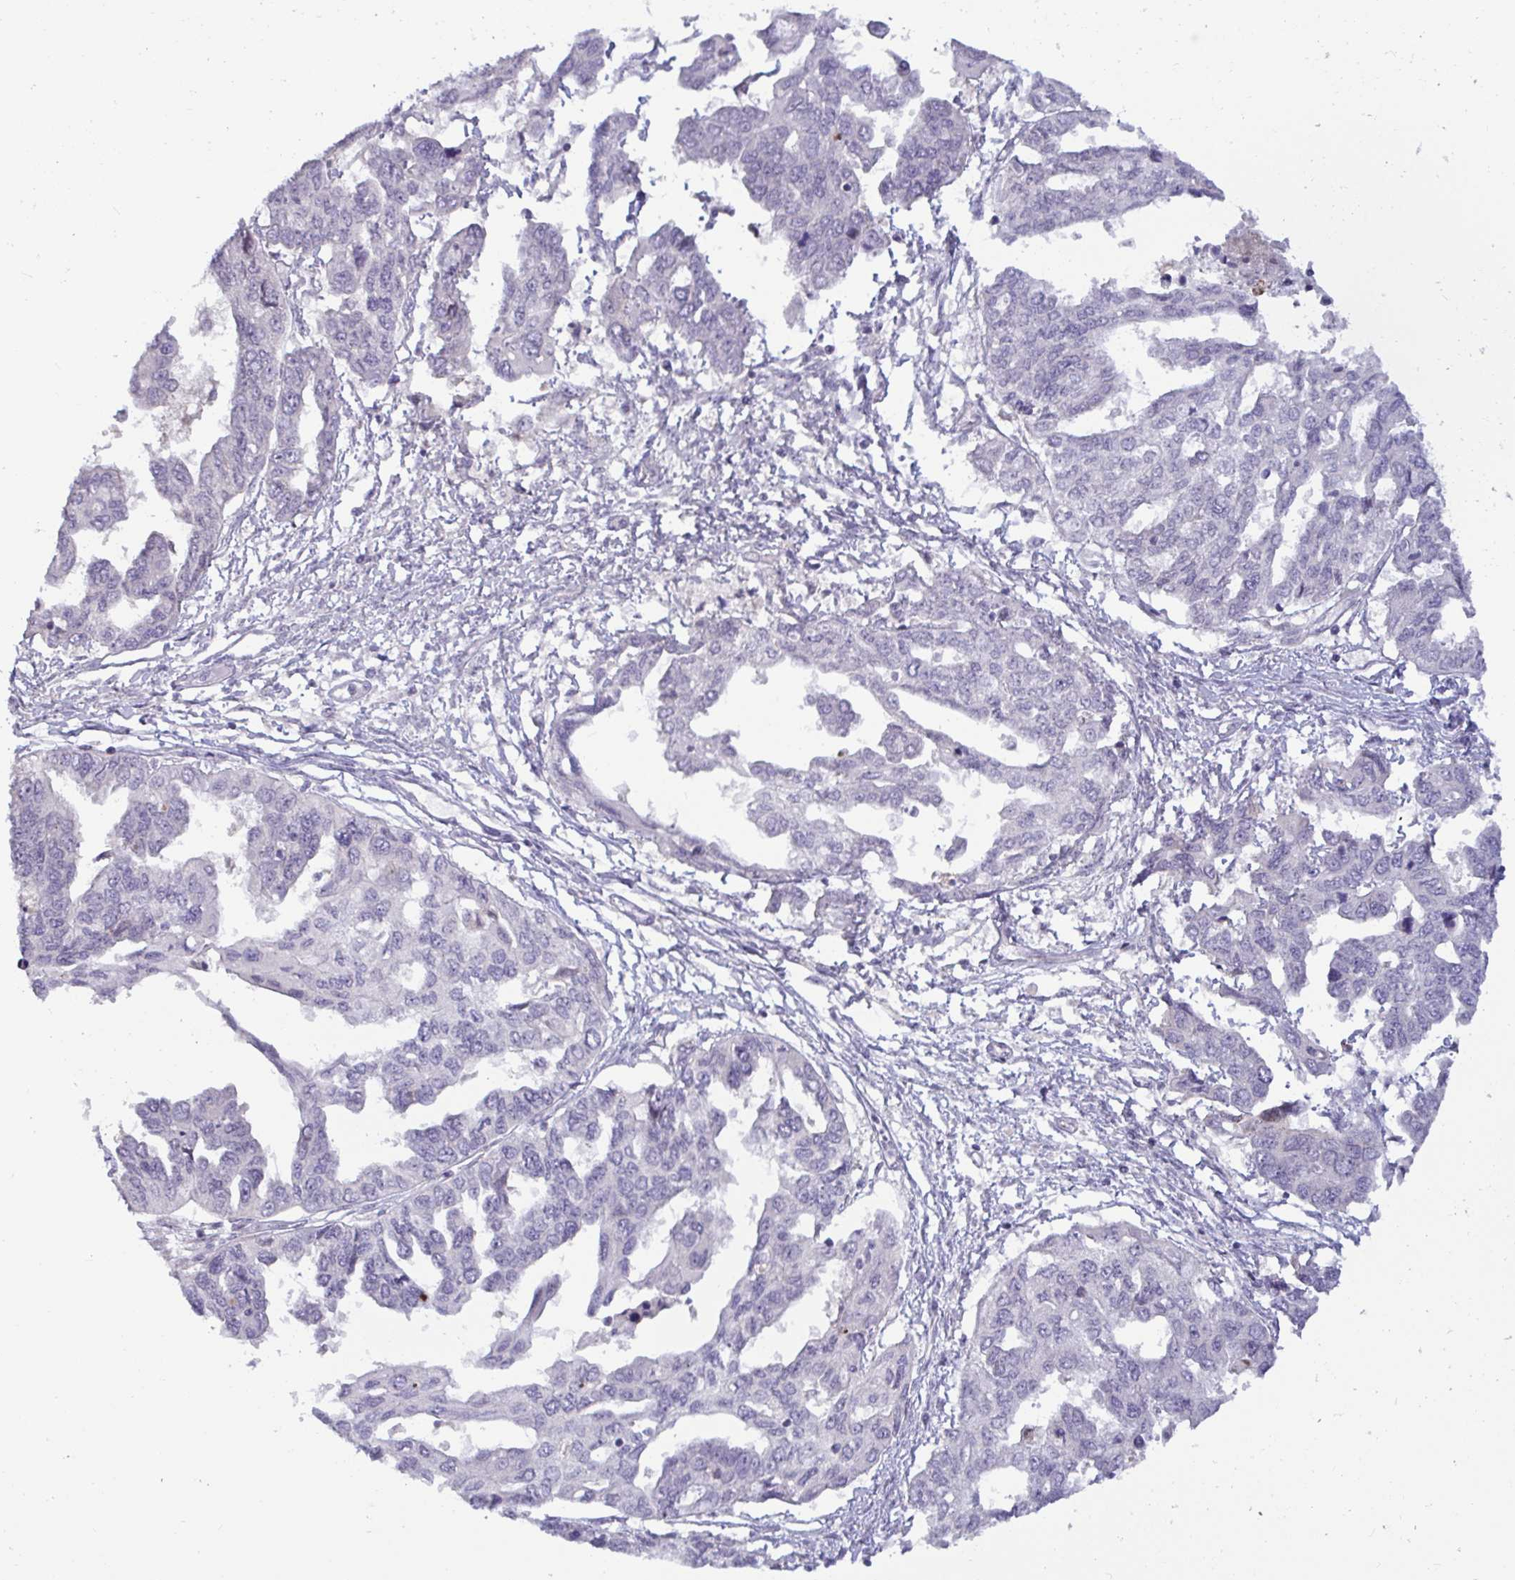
{"staining": {"intensity": "negative", "quantity": "none", "location": "none"}, "tissue": "ovarian cancer", "cell_type": "Tumor cells", "image_type": "cancer", "snomed": [{"axis": "morphology", "description": "Cystadenocarcinoma, serous, NOS"}, {"axis": "topography", "description": "Ovary"}], "caption": "Tumor cells are negative for brown protein staining in ovarian cancer. (Immunohistochemistry (ihc), brightfield microscopy, high magnification).", "gene": "GSTM1", "patient": {"sex": "female", "age": 53}}